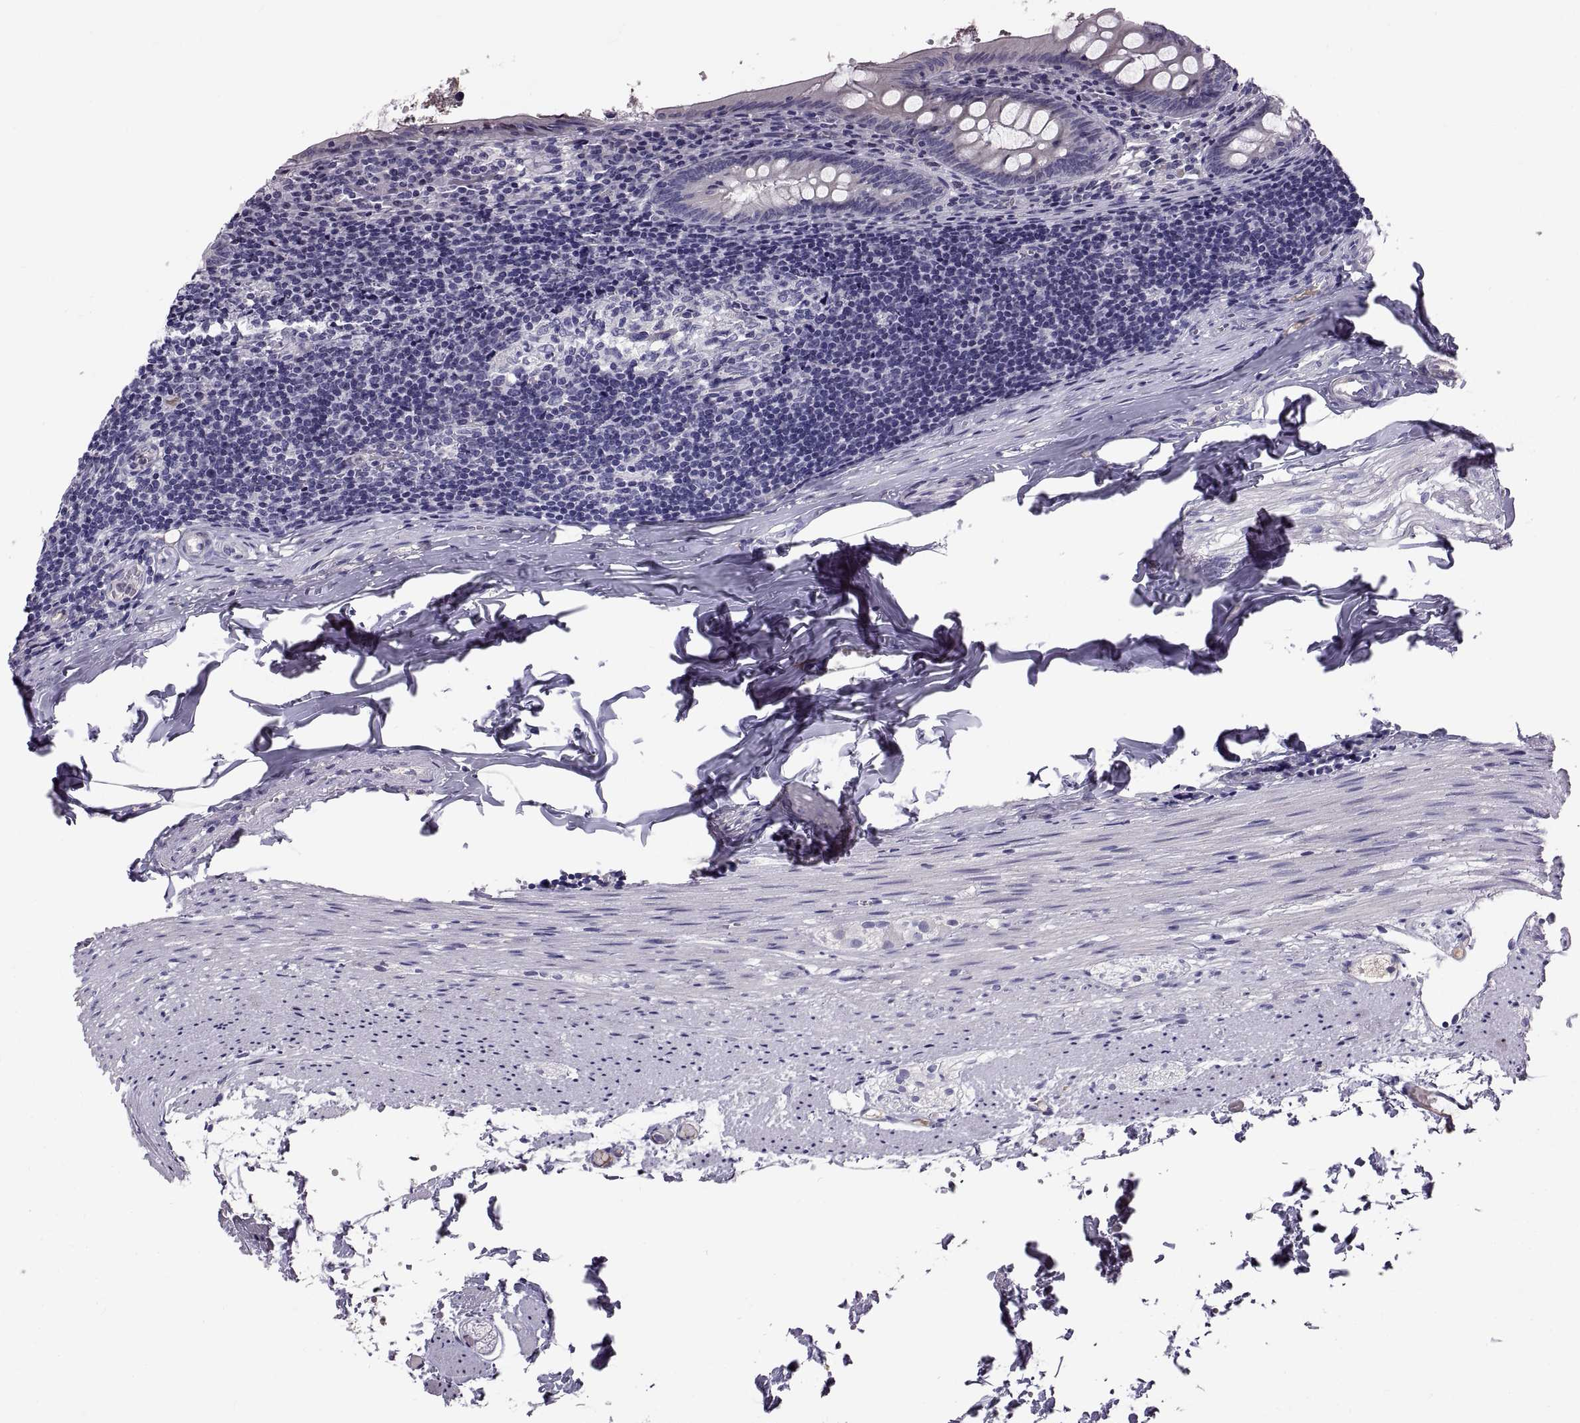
{"staining": {"intensity": "negative", "quantity": "none", "location": "none"}, "tissue": "appendix", "cell_type": "Glandular cells", "image_type": "normal", "snomed": [{"axis": "morphology", "description": "Normal tissue, NOS"}, {"axis": "topography", "description": "Appendix"}], "caption": "The micrograph exhibits no significant expression in glandular cells of appendix. (Brightfield microscopy of DAB immunohistochemistry at high magnification).", "gene": "ADAM32", "patient": {"sex": "female", "age": 23}}